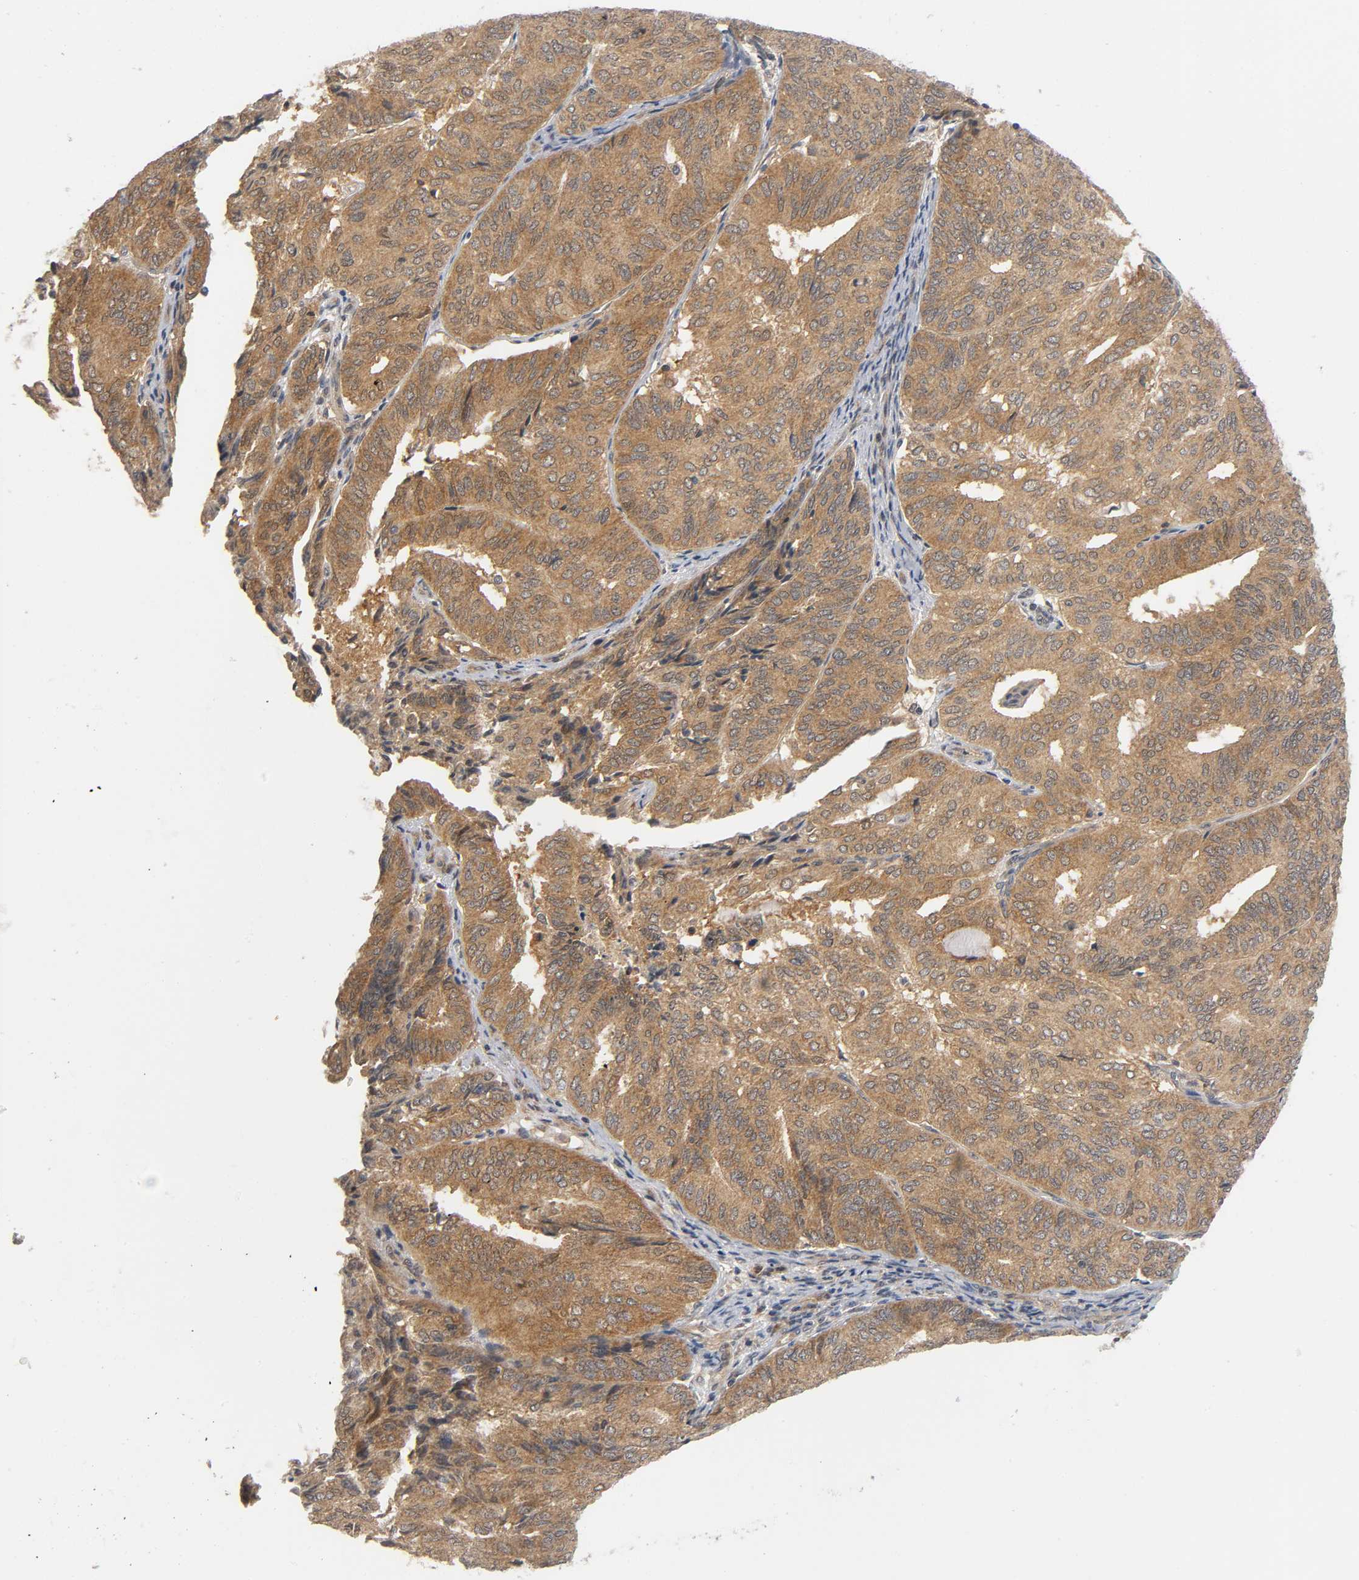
{"staining": {"intensity": "moderate", "quantity": ">75%", "location": "cytoplasmic/membranous"}, "tissue": "endometrial cancer", "cell_type": "Tumor cells", "image_type": "cancer", "snomed": [{"axis": "morphology", "description": "Adenocarcinoma, NOS"}, {"axis": "topography", "description": "Uterus"}], "caption": "The histopathology image reveals staining of endometrial cancer (adenocarcinoma), revealing moderate cytoplasmic/membranous protein positivity (brown color) within tumor cells.", "gene": "MAPK8", "patient": {"sex": "female", "age": 60}}